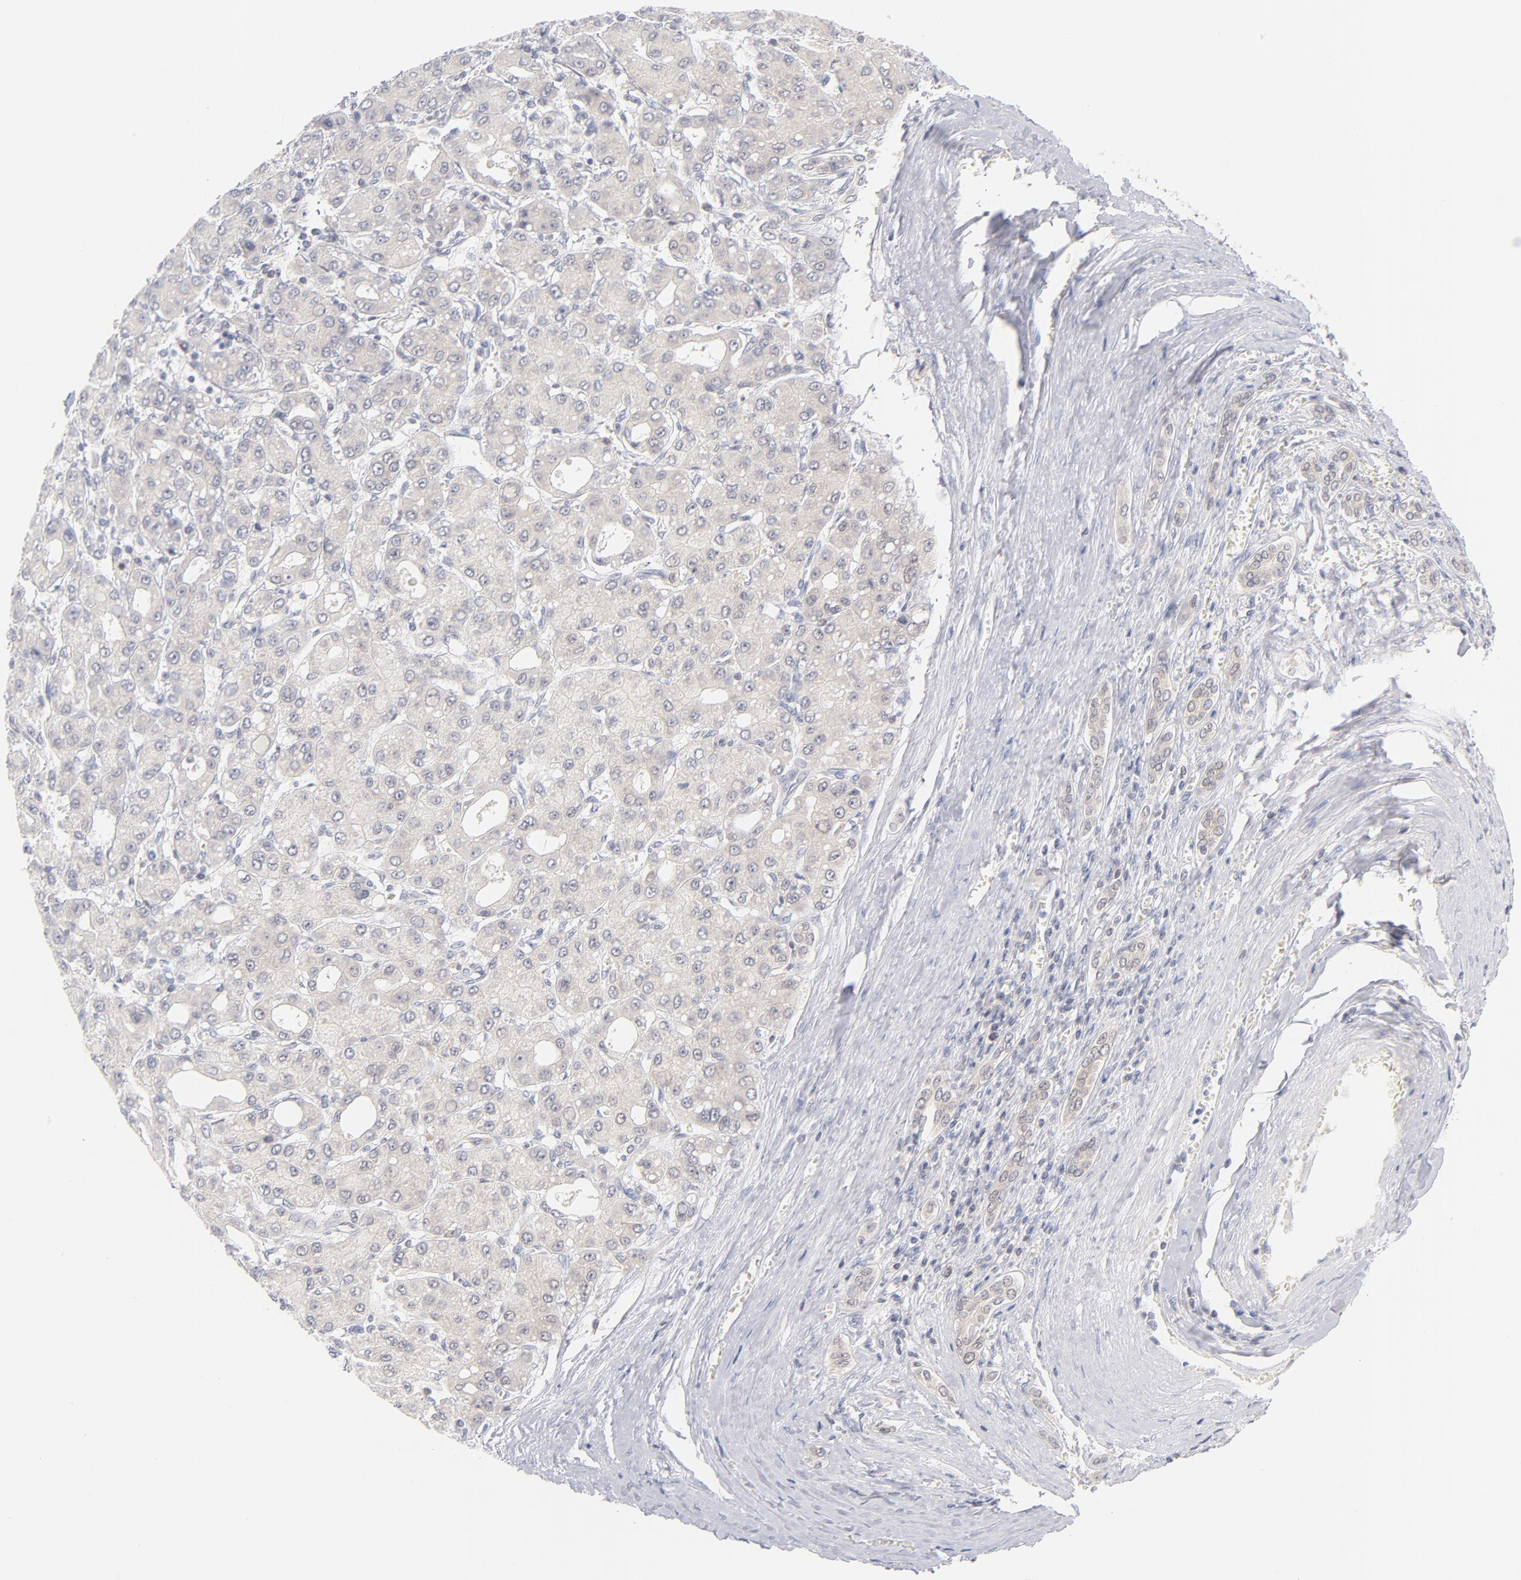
{"staining": {"intensity": "negative", "quantity": "none", "location": "none"}, "tissue": "liver cancer", "cell_type": "Tumor cells", "image_type": "cancer", "snomed": [{"axis": "morphology", "description": "Carcinoma, Hepatocellular, NOS"}, {"axis": "topography", "description": "Liver"}], "caption": "IHC histopathology image of neoplastic tissue: liver hepatocellular carcinoma stained with DAB shows no significant protein expression in tumor cells. (DAB immunohistochemistry with hematoxylin counter stain).", "gene": "CASP6", "patient": {"sex": "male", "age": 69}}